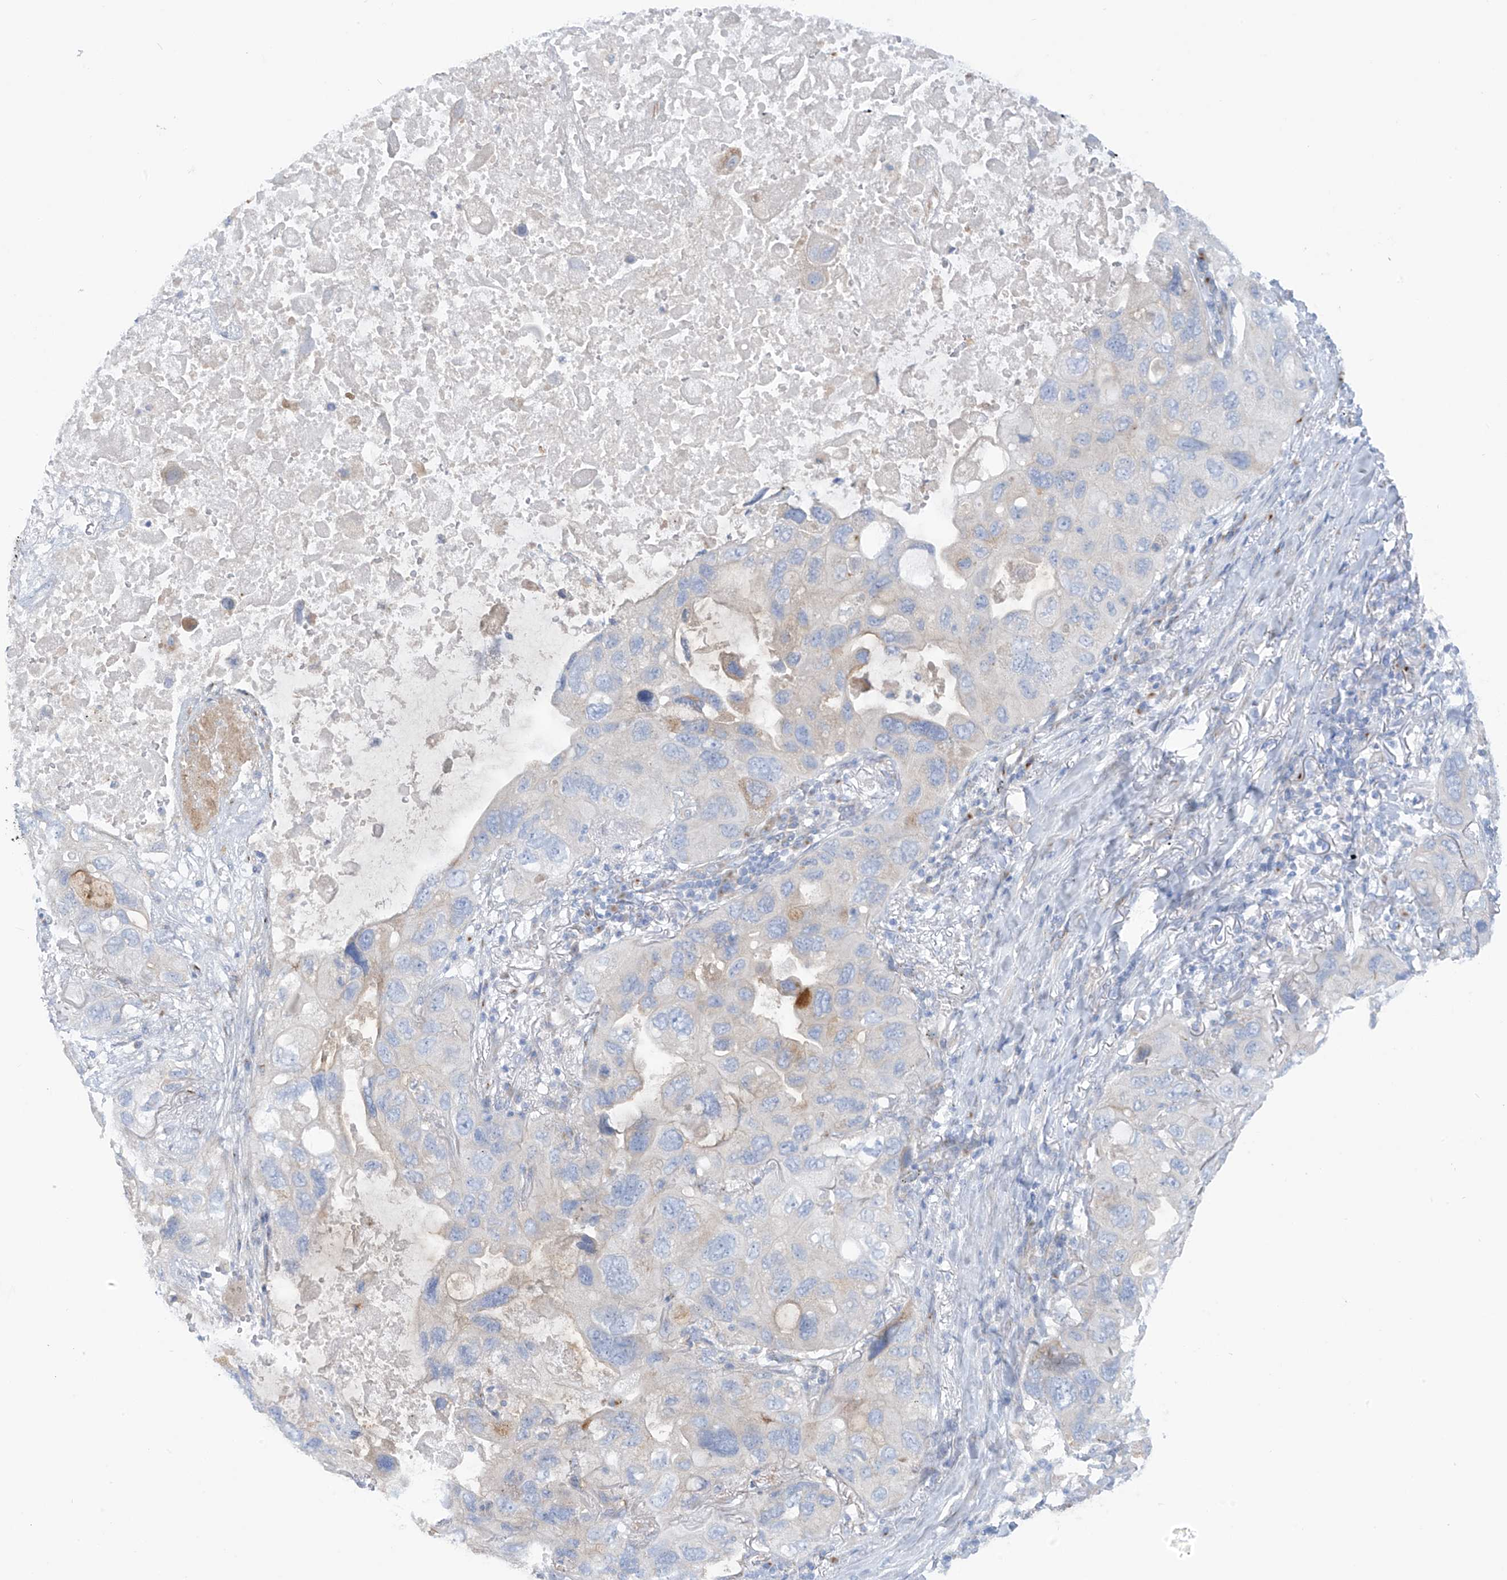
{"staining": {"intensity": "negative", "quantity": "none", "location": "none"}, "tissue": "lung cancer", "cell_type": "Tumor cells", "image_type": "cancer", "snomed": [{"axis": "morphology", "description": "Squamous cell carcinoma, NOS"}, {"axis": "topography", "description": "Lung"}], "caption": "Lung squamous cell carcinoma stained for a protein using IHC shows no positivity tumor cells.", "gene": "TRMT2B", "patient": {"sex": "female", "age": 73}}